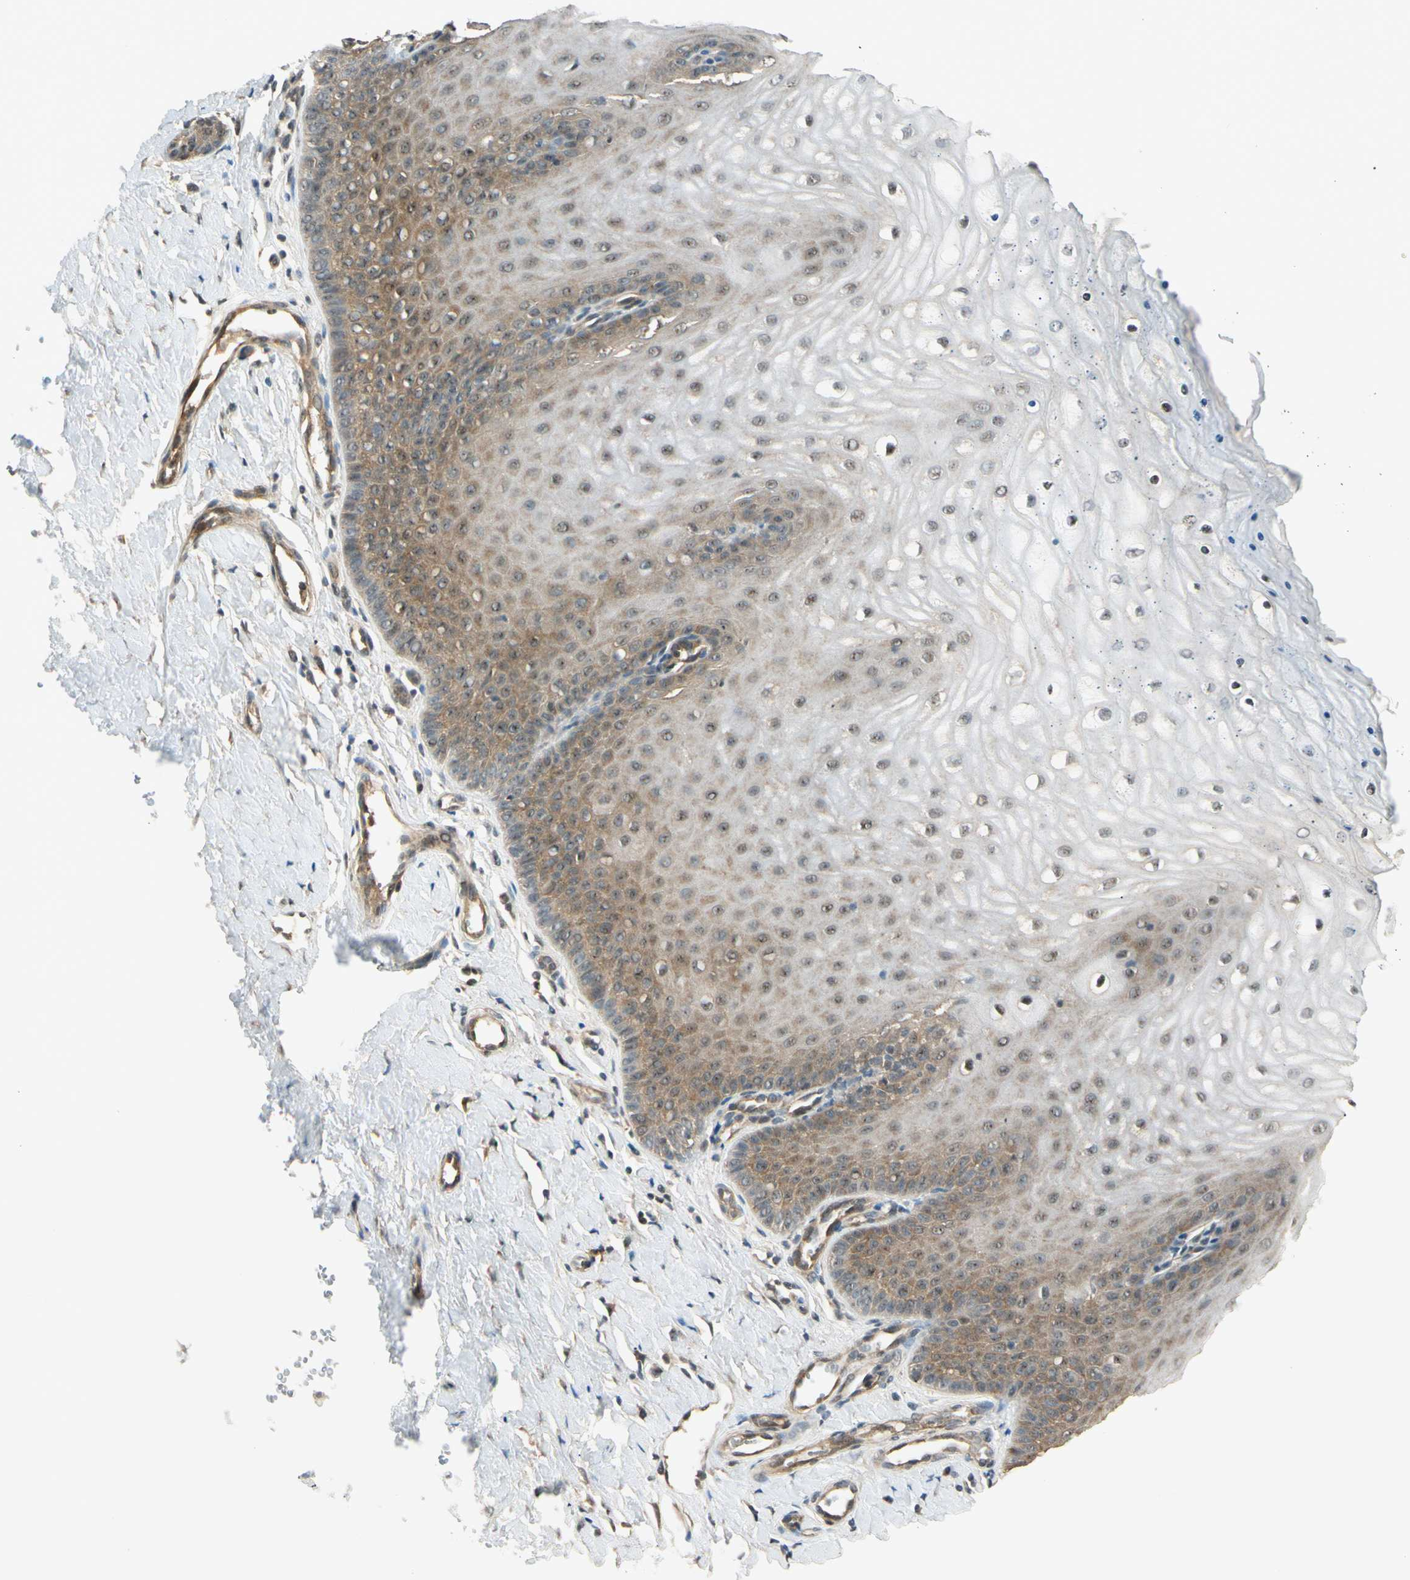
{"staining": {"intensity": "moderate", "quantity": ">75%", "location": "cytoplasmic/membranous,nuclear"}, "tissue": "cervix", "cell_type": "Glandular cells", "image_type": "normal", "snomed": [{"axis": "morphology", "description": "Normal tissue, NOS"}, {"axis": "topography", "description": "Cervix"}], "caption": "Immunohistochemistry image of benign cervix: cervix stained using IHC shows medium levels of moderate protein expression localized specifically in the cytoplasmic/membranous,nuclear of glandular cells, appearing as a cytoplasmic/membranous,nuclear brown color.", "gene": "MCPH1", "patient": {"sex": "female", "age": 55}}